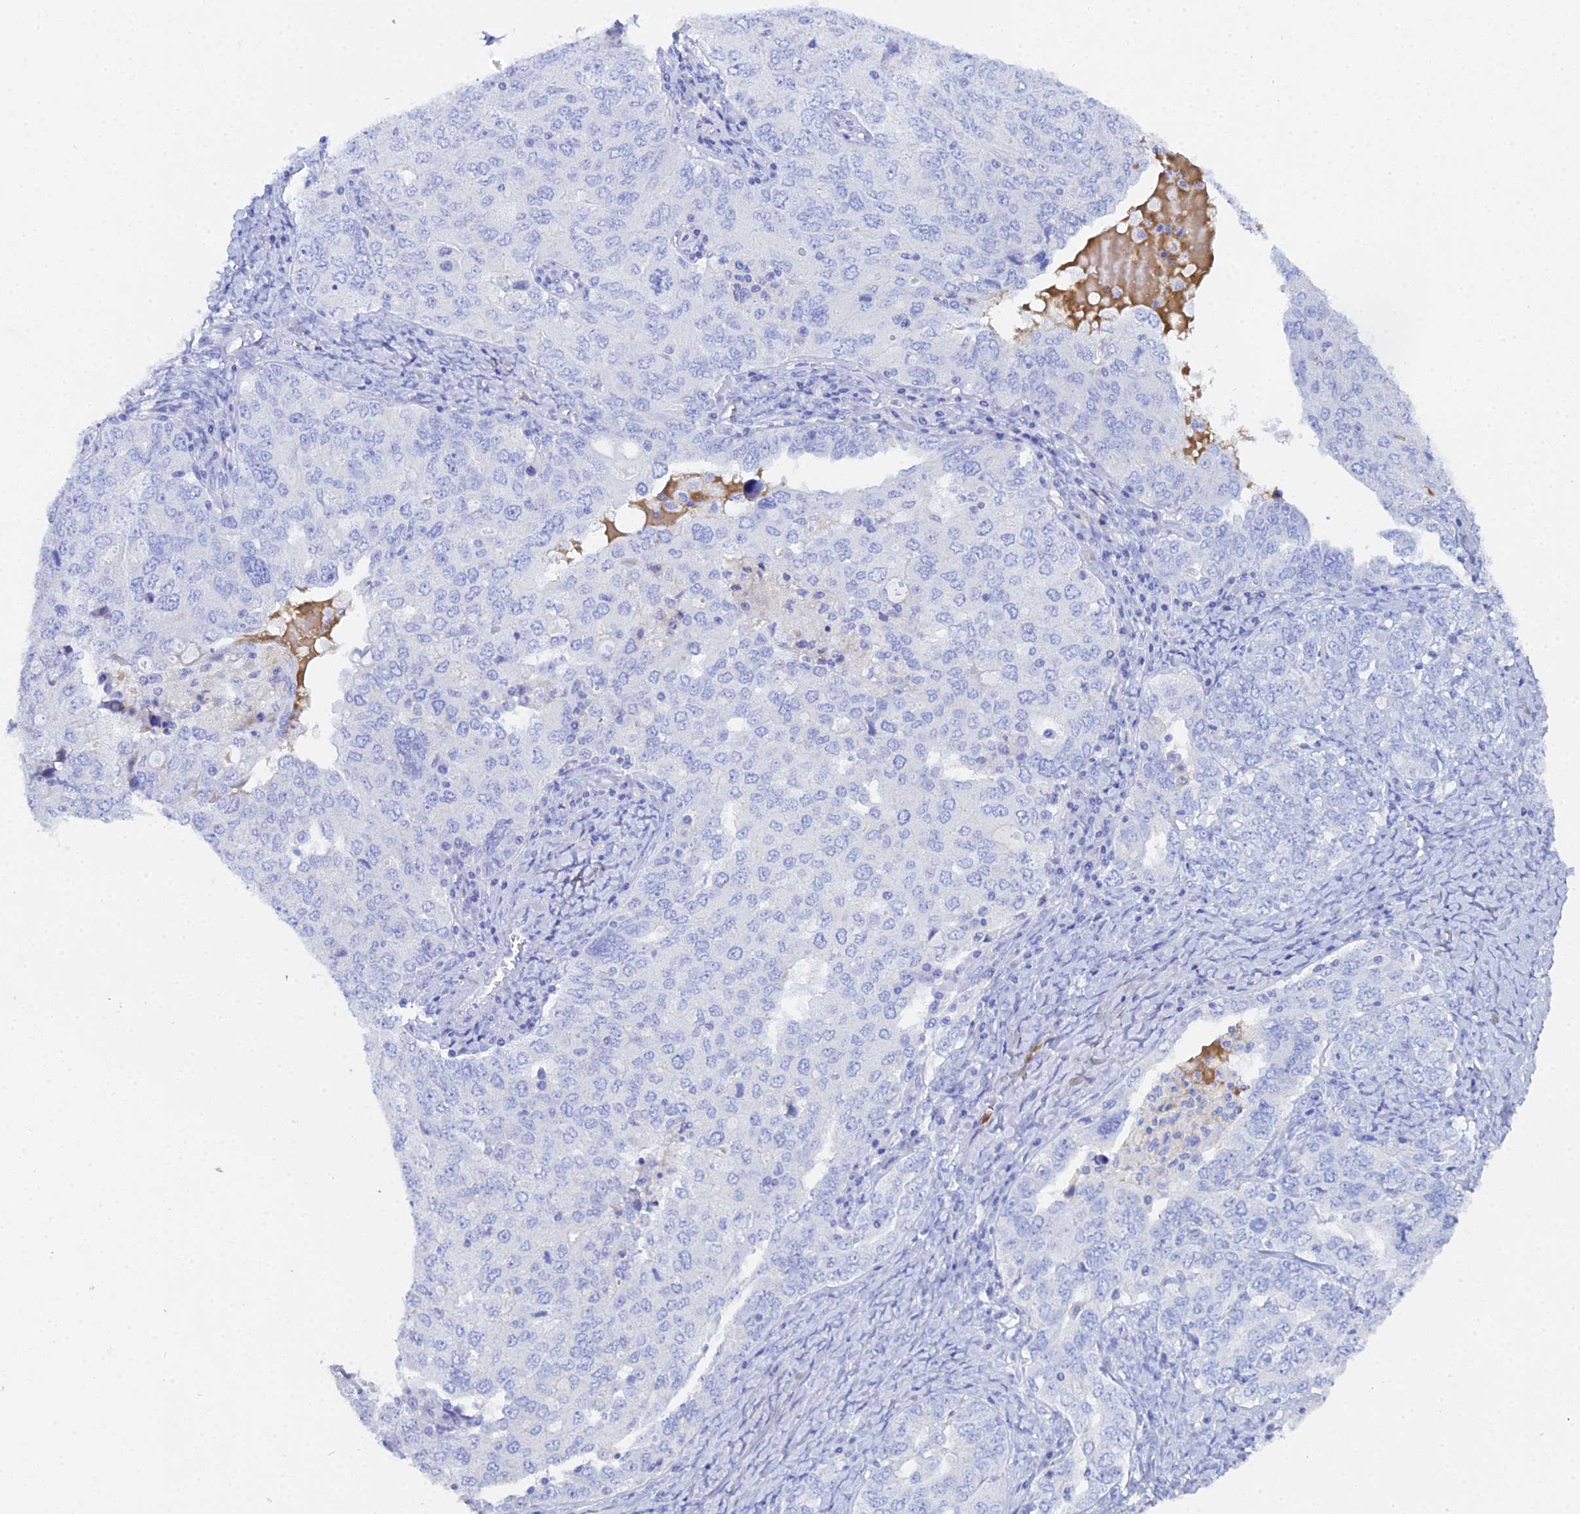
{"staining": {"intensity": "negative", "quantity": "none", "location": "none"}, "tissue": "ovarian cancer", "cell_type": "Tumor cells", "image_type": "cancer", "snomed": [{"axis": "morphology", "description": "Carcinoma, endometroid"}, {"axis": "topography", "description": "Ovary"}], "caption": "Protein analysis of endometroid carcinoma (ovarian) displays no significant staining in tumor cells. Brightfield microscopy of immunohistochemistry (IHC) stained with DAB (3,3'-diaminobenzidine) (brown) and hematoxylin (blue), captured at high magnification.", "gene": "CELA3A", "patient": {"sex": "female", "age": 62}}